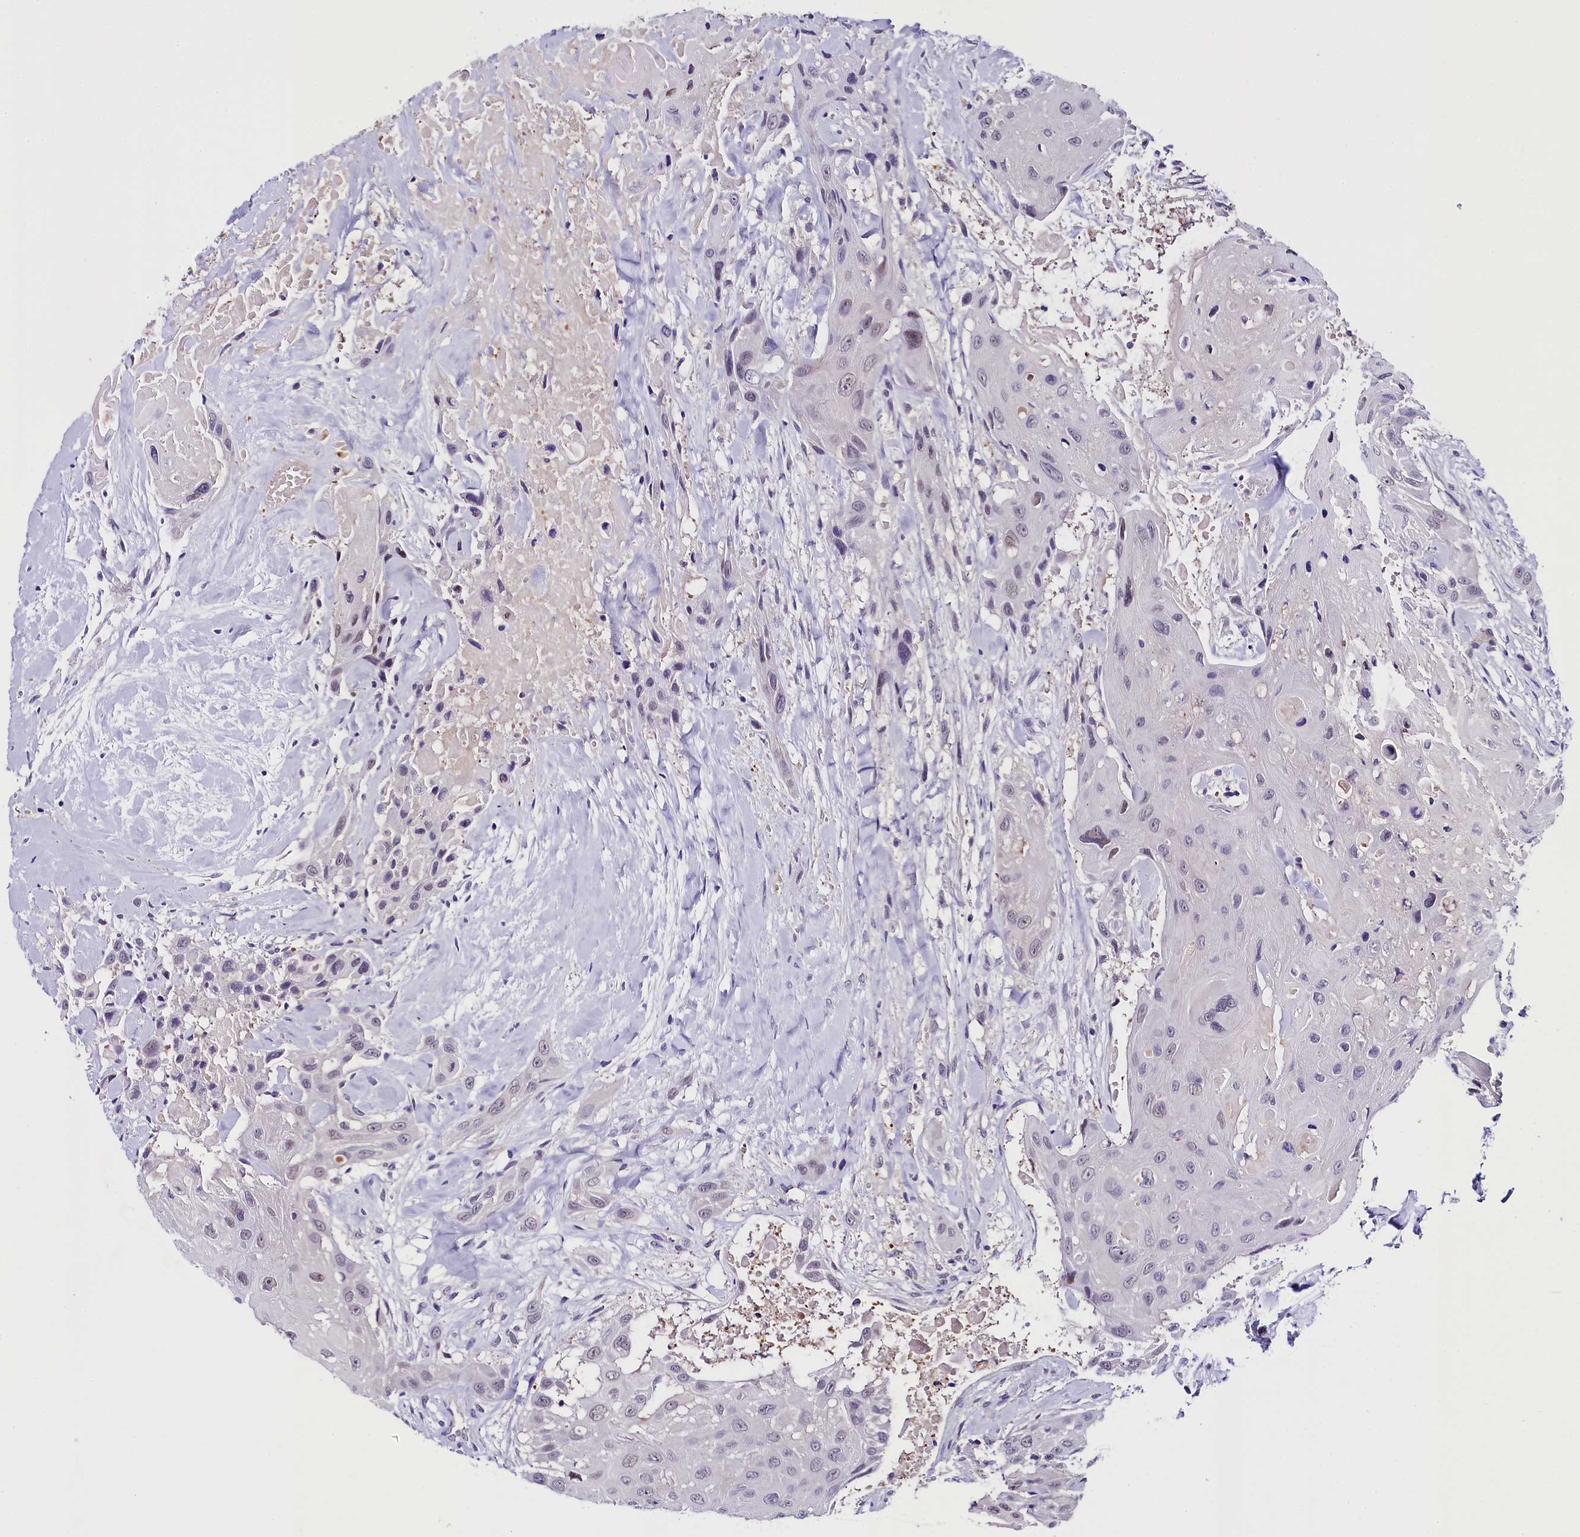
{"staining": {"intensity": "weak", "quantity": "<25%", "location": "nuclear"}, "tissue": "head and neck cancer", "cell_type": "Tumor cells", "image_type": "cancer", "snomed": [{"axis": "morphology", "description": "Squamous cell carcinoma, NOS"}, {"axis": "topography", "description": "Head-Neck"}], "caption": "An IHC photomicrograph of head and neck cancer (squamous cell carcinoma) is shown. There is no staining in tumor cells of head and neck cancer (squamous cell carcinoma).", "gene": "IQCN", "patient": {"sex": "male", "age": 81}}